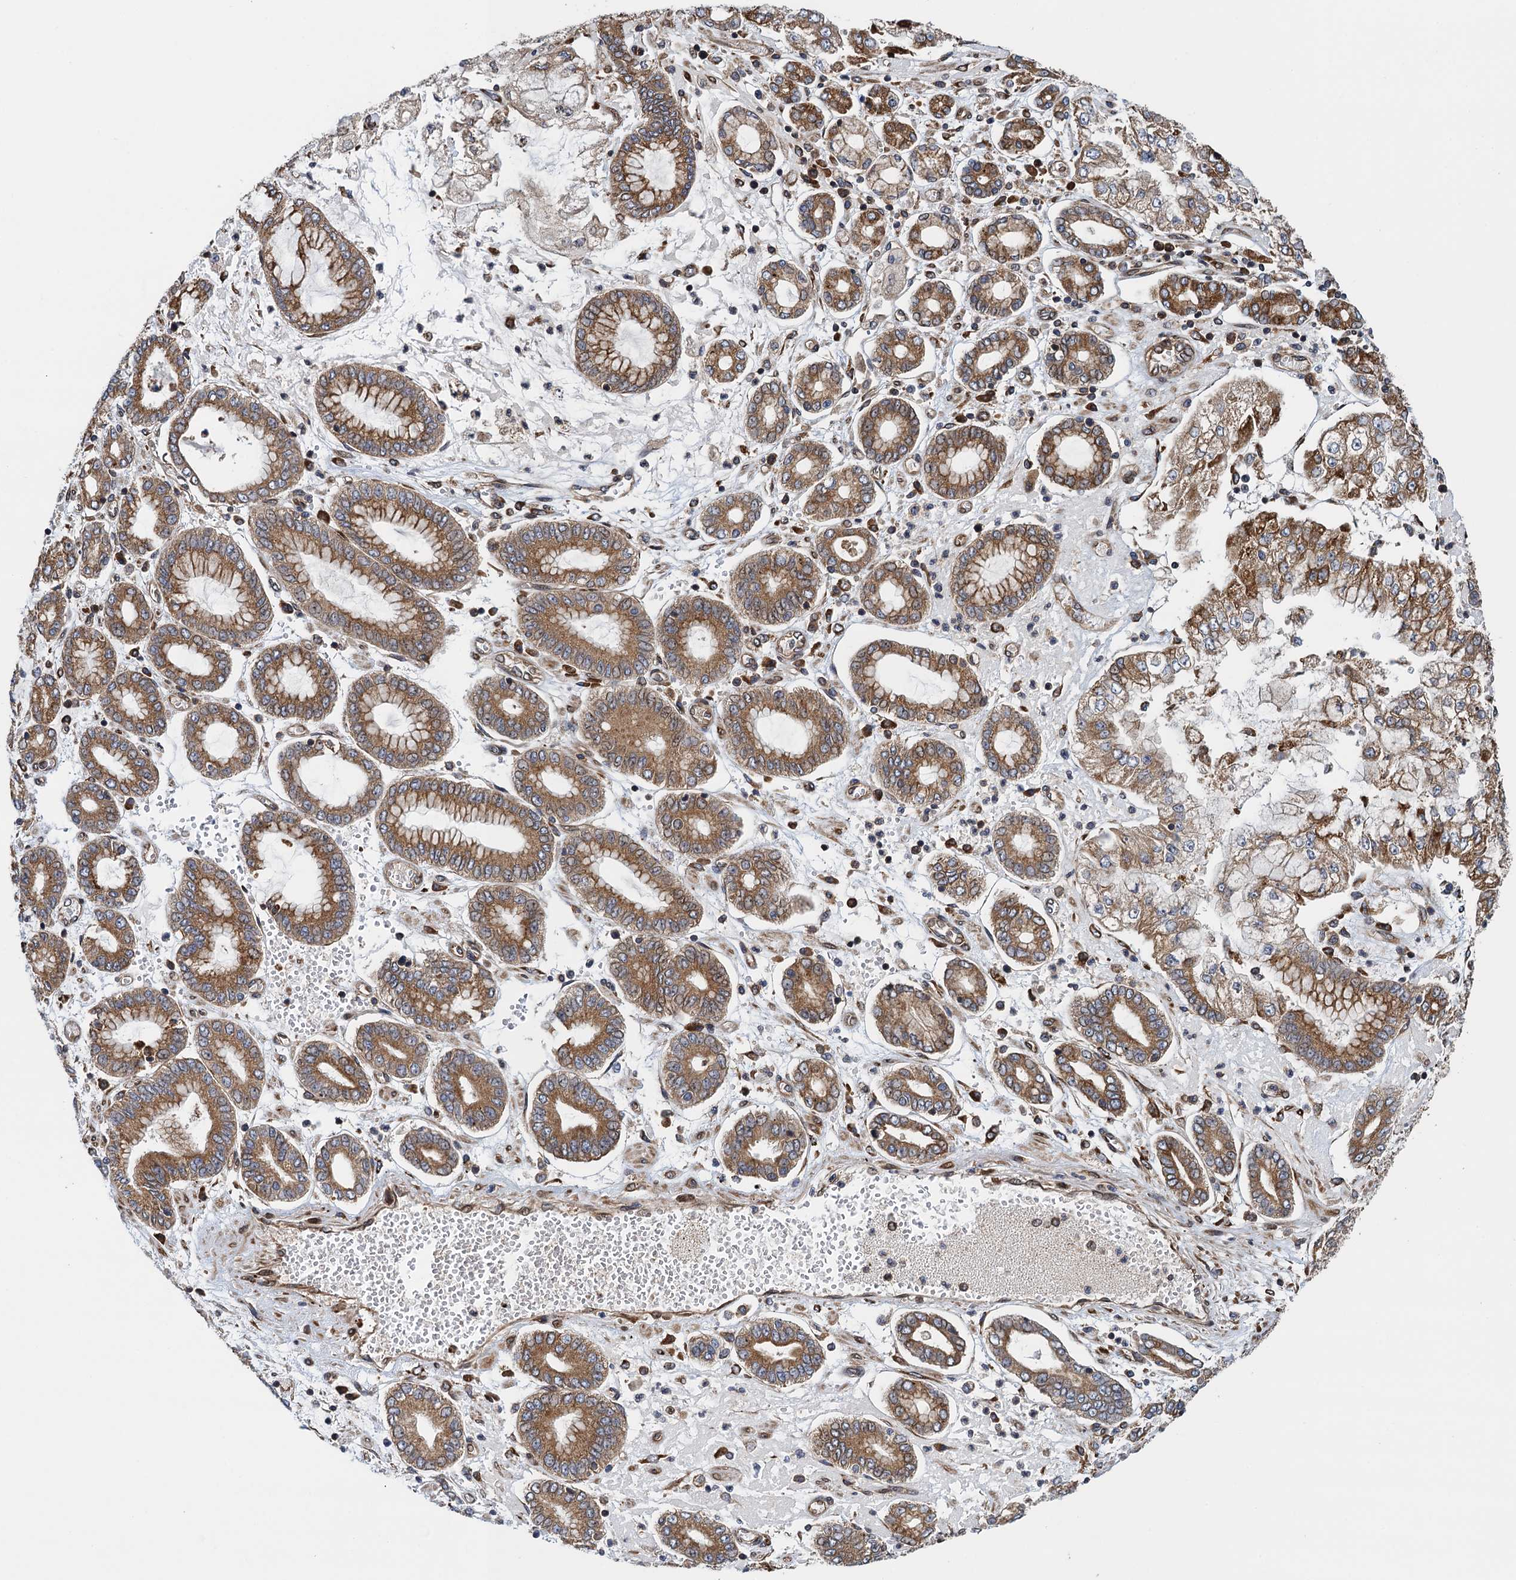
{"staining": {"intensity": "moderate", "quantity": ">75%", "location": "cytoplasmic/membranous"}, "tissue": "stomach cancer", "cell_type": "Tumor cells", "image_type": "cancer", "snomed": [{"axis": "morphology", "description": "Adenocarcinoma, NOS"}, {"axis": "topography", "description": "Stomach"}], "caption": "Immunohistochemistry (IHC) photomicrograph of neoplastic tissue: human adenocarcinoma (stomach) stained using immunohistochemistry reveals medium levels of moderate protein expression localized specifically in the cytoplasmic/membranous of tumor cells, appearing as a cytoplasmic/membranous brown color.", "gene": "MDM1", "patient": {"sex": "male", "age": 76}}